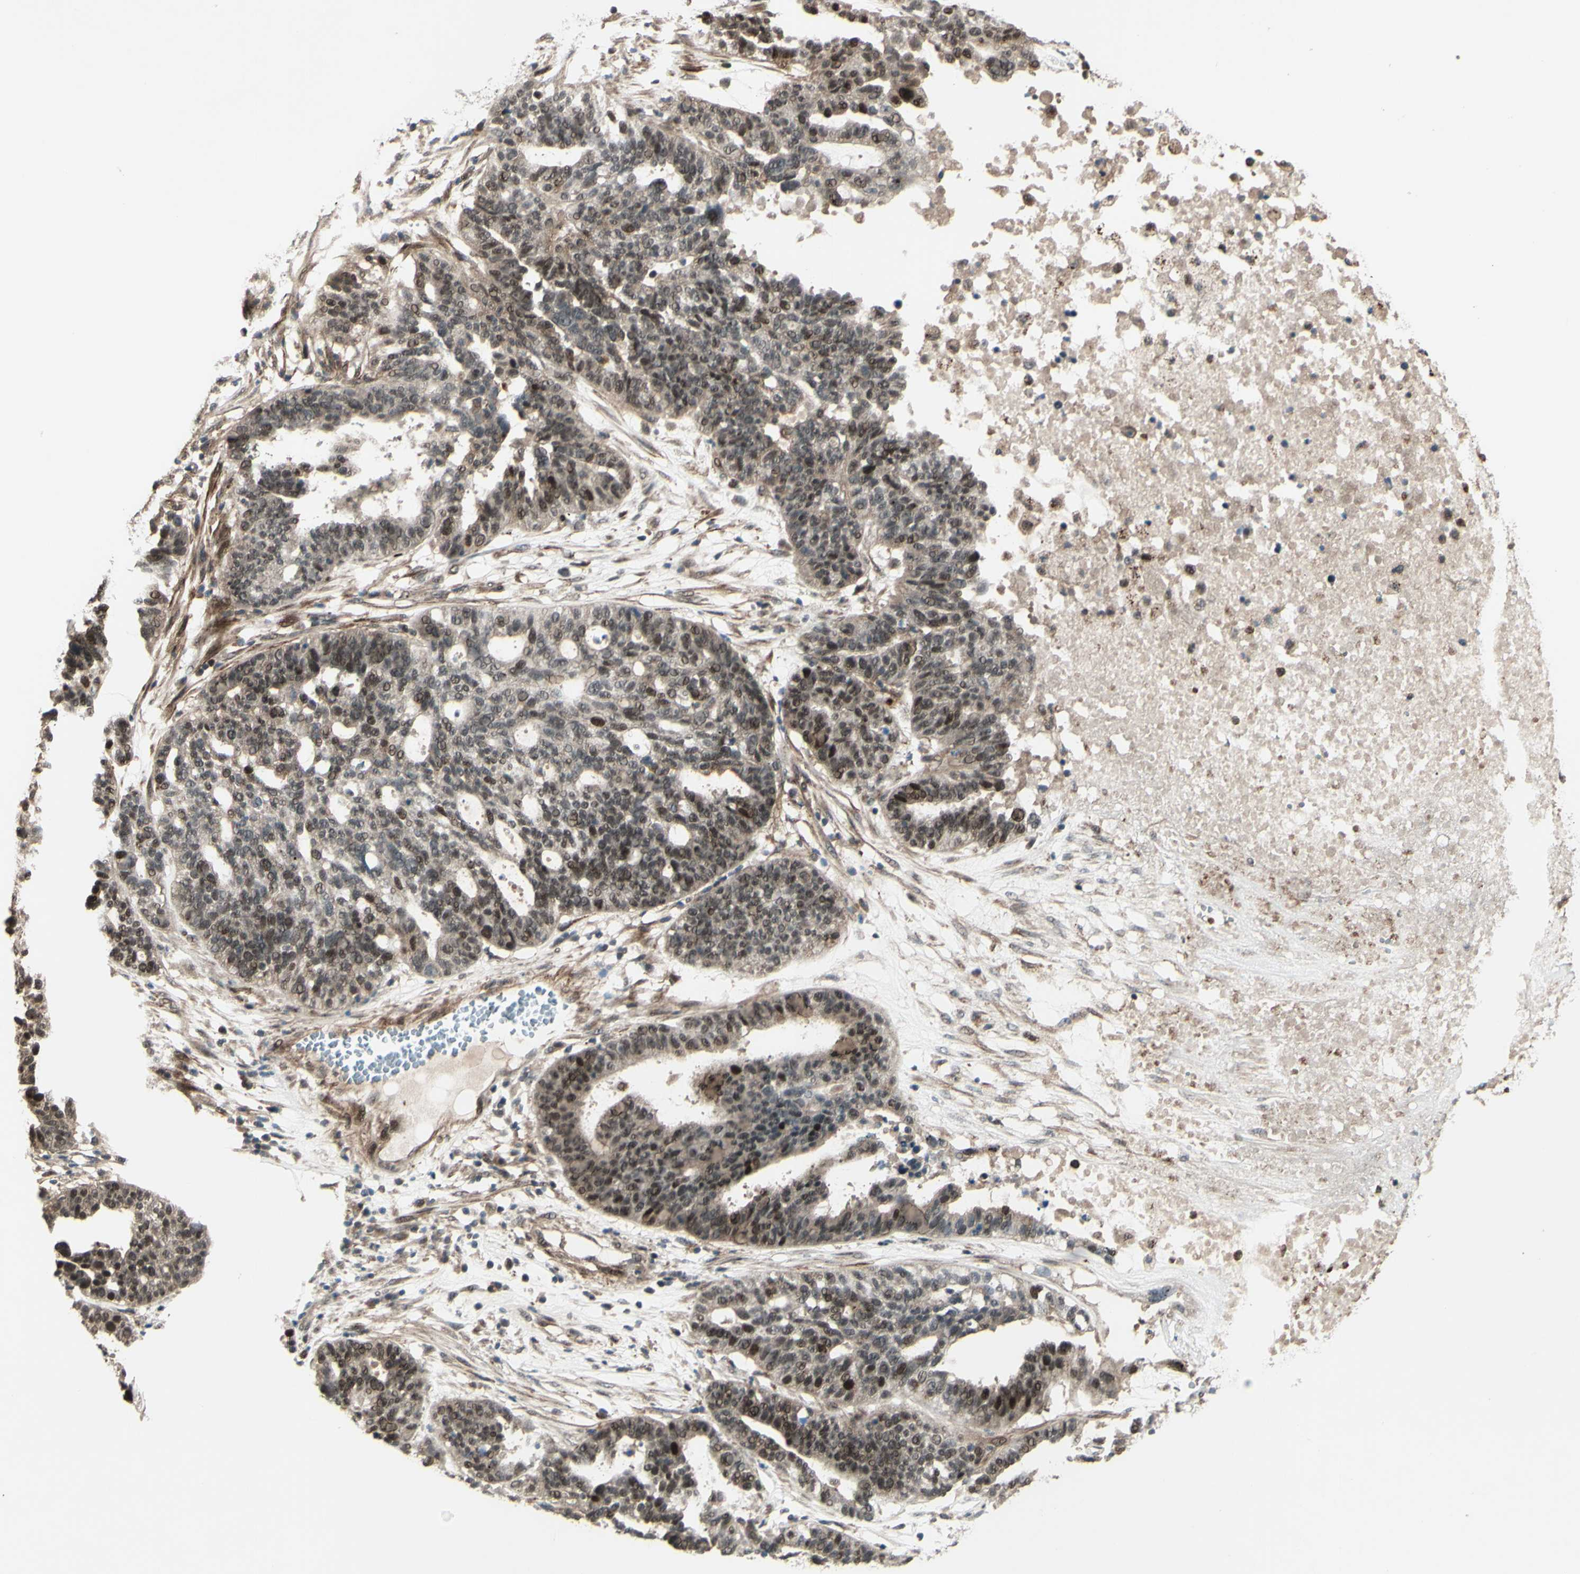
{"staining": {"intensity": "strong", "quantity": ">75%", "location": "cytoplasmic/membranous,nuclear"}, "tissue": "ovarian cancer", "cell_type": "Tumor cells", "image_type": "cancer", "snomed": [{"axis": "morphology", "description": "Cystadenocarcinoma, serous, NOS"}, {"axis": "topography", "description": "Ovary"}], "caption": "This is a photomicrograph of immunohistochemistry (IHC) staining of ovarian serous cystadenocarcinoma, which shows strong positivity in the cytoplasmic/membranous and nuclear of tumor cells.", "gene": "MLF2", "patient": {"sex": "female", "age": 59}}